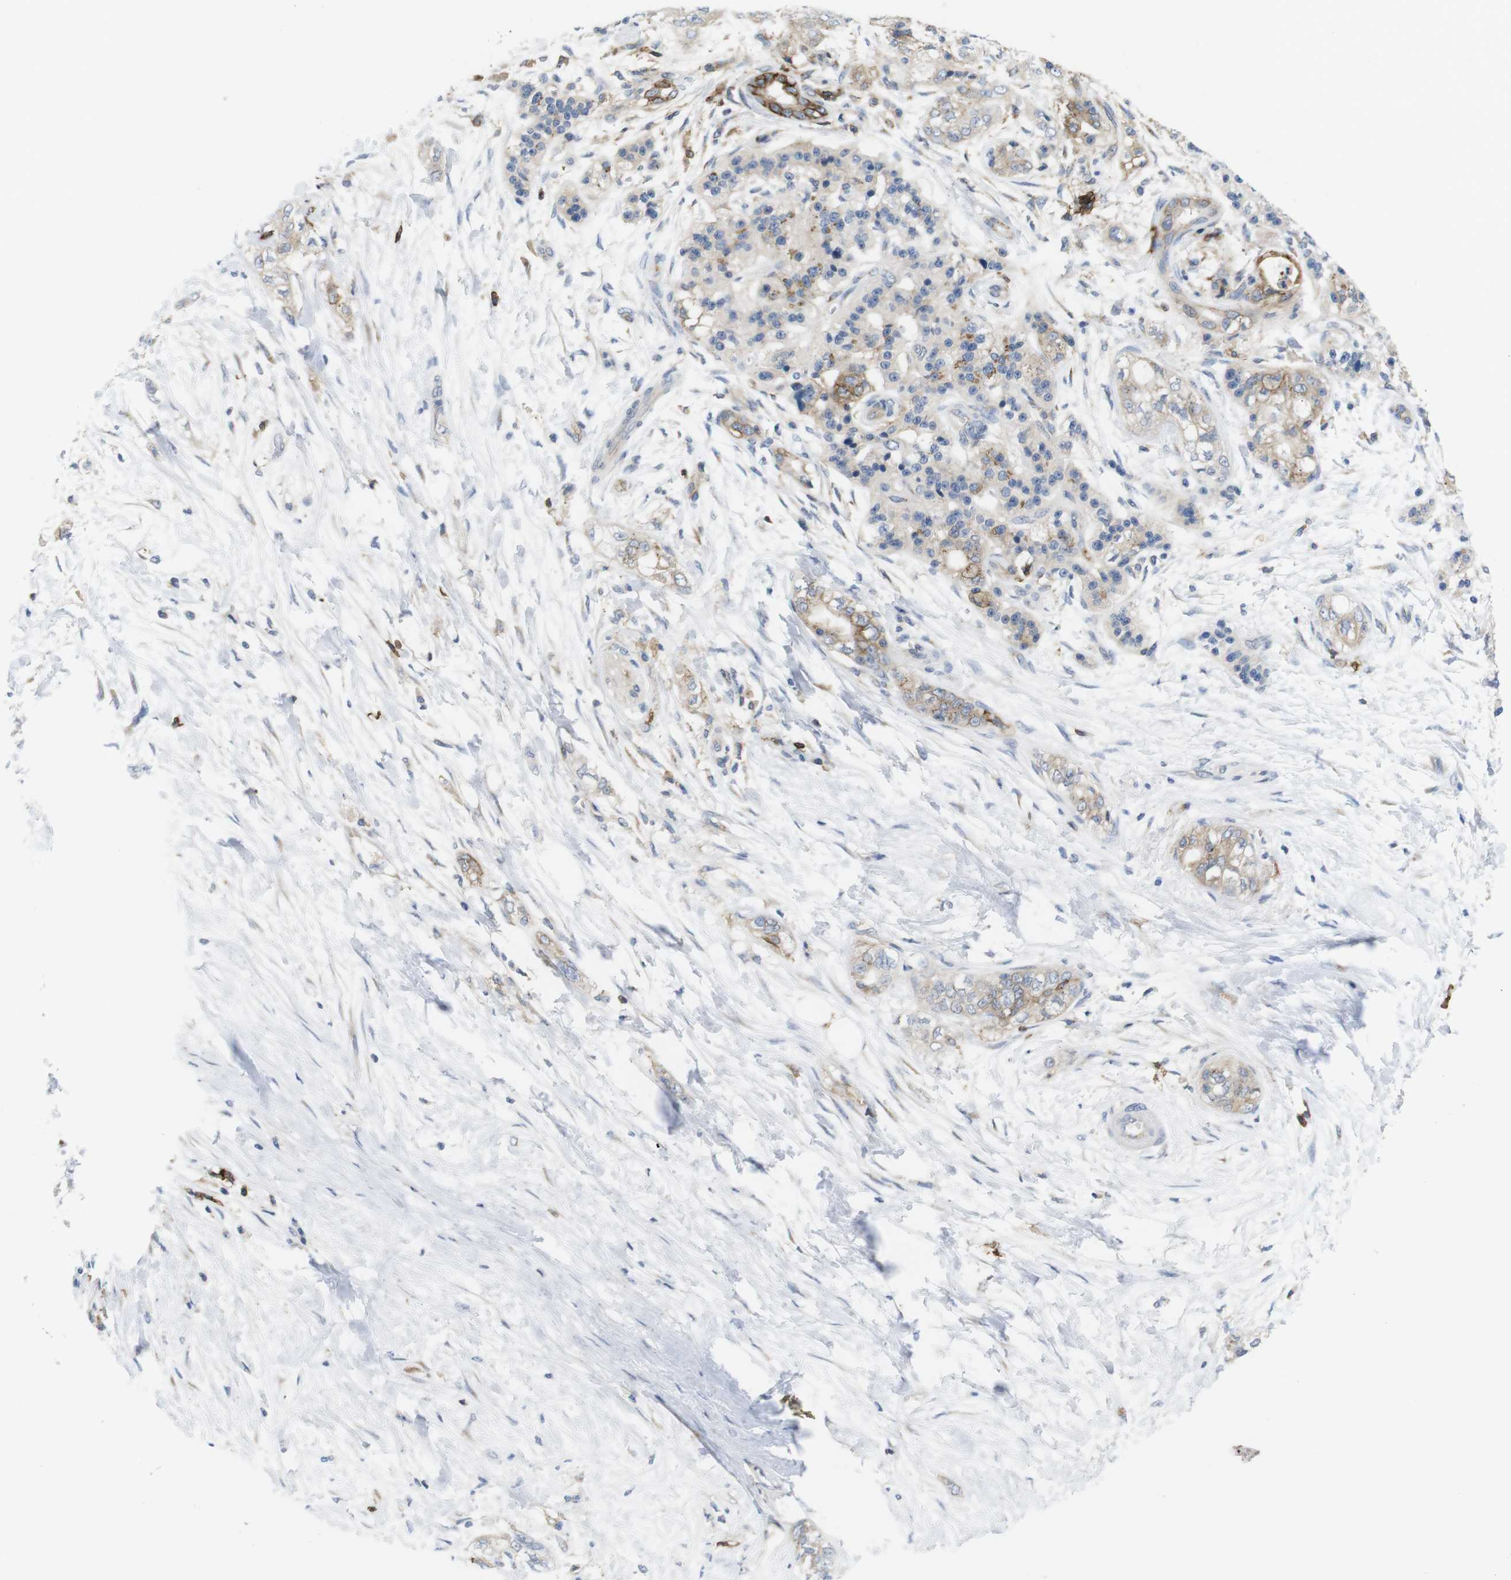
{"staining": {"intensity": "weak", "quantity": "25%-75%", "location": "cytoplasmic/membranous"}, "tissue": "pancreatic cancer", "cell_type": "Tumor cells", "image_type": "cancer", "snomed": [{"axis": "morphology", "description": "Adenocarcinoma, NOS"}, {"axis": "topography", "description": "Pancreas"}], "caption": "Tumor cells demonstrate low levels of weak cytoplasmic/membranous expression in approximately 25%-75% of cells in adenocarcinoma (pancreatic).", "gene": "CCR6", "patient": {"sex": "male", "age": 70}}